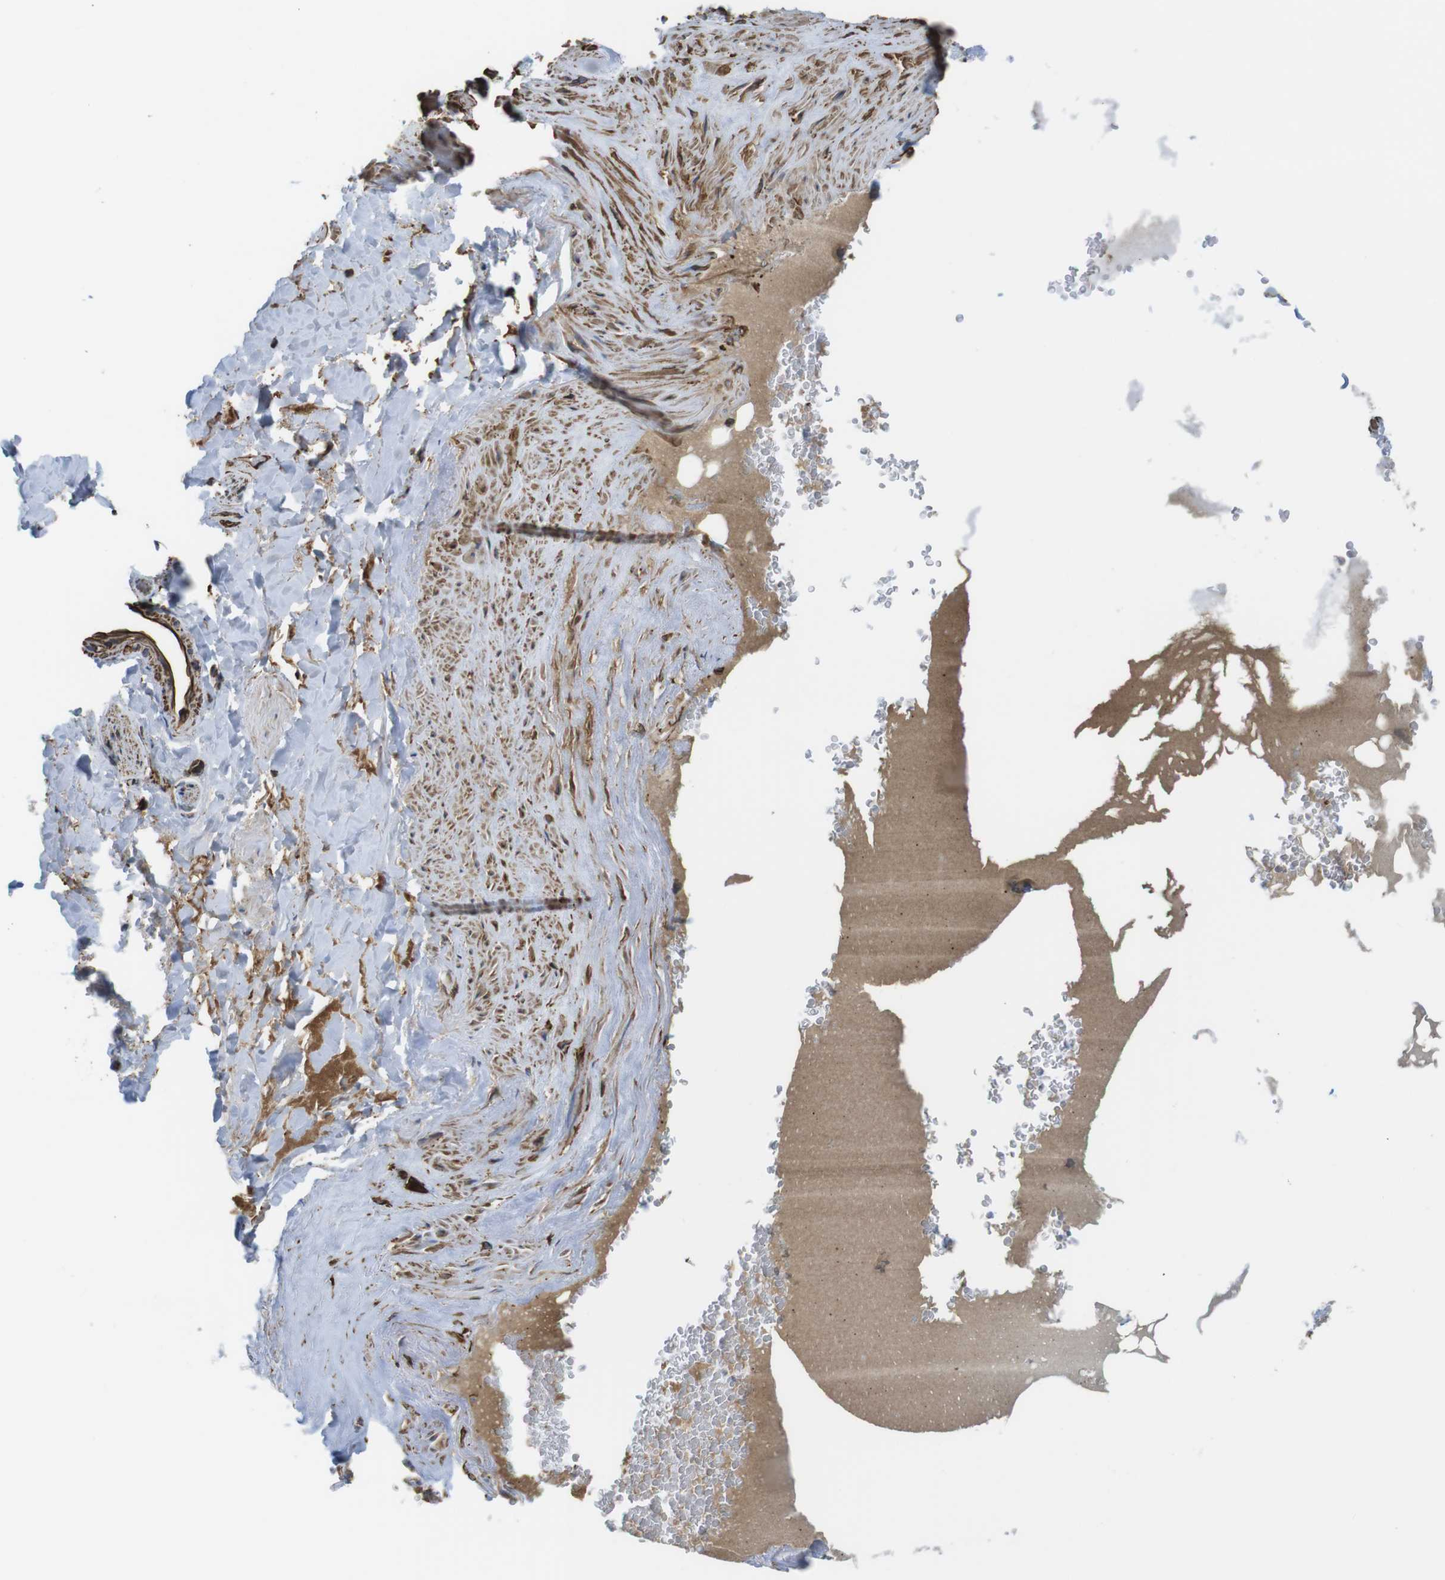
{"staining": {"intensity": "strong", "quantity": ">75%", "location": "cytoplasmic/membranous"}, "tissue": "adipose tissue", "cell_type": "Adipocytes", "image_type": "normal", "snomed": [{"axis": "morphology", "description": "Normal tissue, NOS"}, {"axis": "topography", "description": "Peripheral nerve tissue"}], "caption": "The photomicrograph displays immunohistochemical staining of unremarkable adipose tissue. There is strong cytoplasmic/membranous staining is present in approximately >75% of adipocytes. The staining was performed using DAB to visualize the protein expression in brown, while the nuclei were stained in blue with hematoxylin (Magnification: 20x).", "gene": "RALGPS1", "patient": {"sex": "male", "age": 70}}